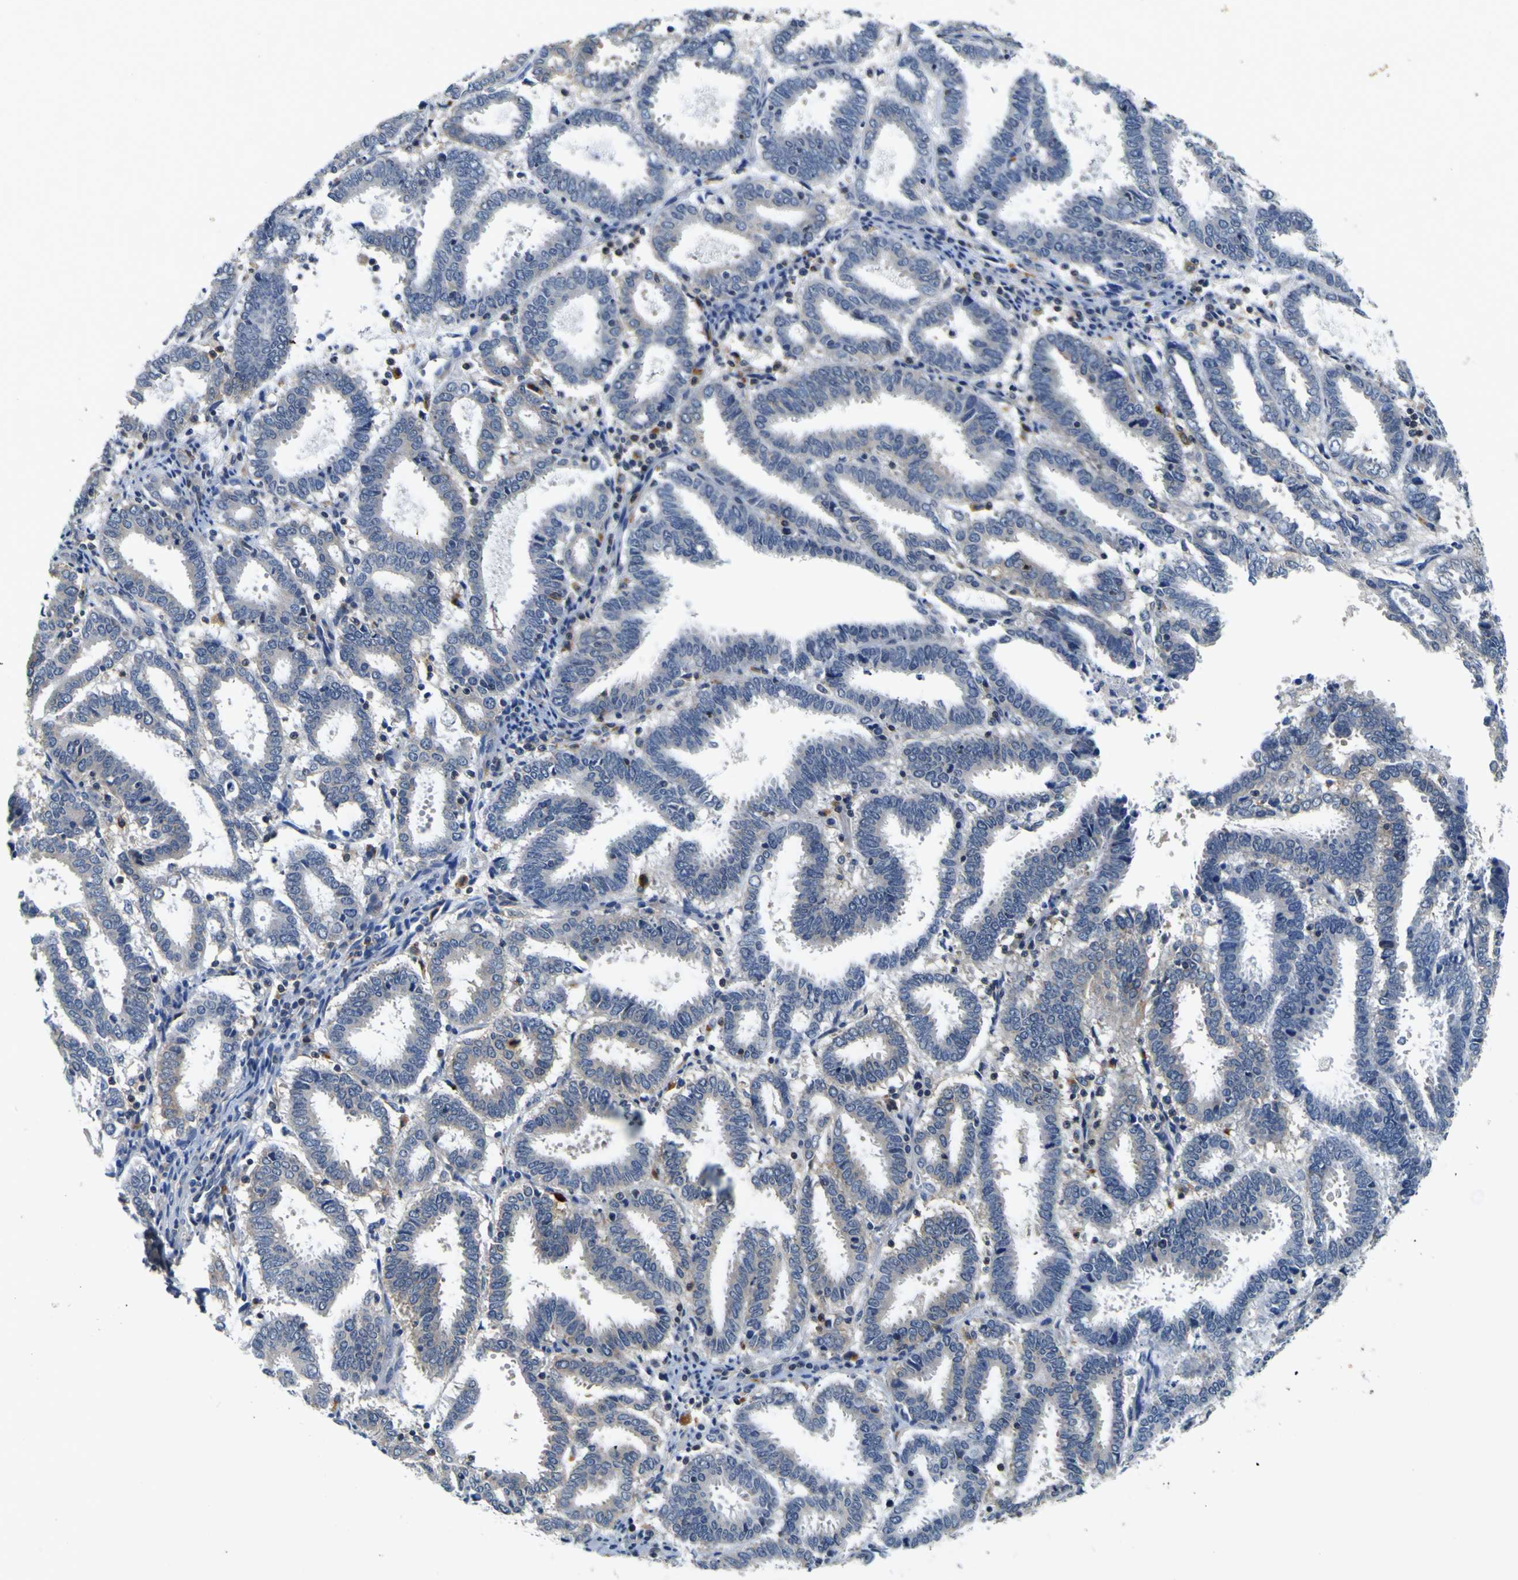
{"staining": {"intensity": "weak", "quantity": "<25%", "location": "cytoplasmic/membranous"}, "tissue": "endometrial cancer", "cell_type": "Tumor cells", "image_type": "cancer", "snomed": [{"axis": "morphology", "description": "Adenocarcinoma, NOS"}, {"axis": "topography", "description": "Uterus"}], "caption": "High magnification brightfield microscopy of endometrial cancer stained with DAB (brown) and counterstained with hematoxylin (blue): tumor cells show no significant expression.", "gene": "TNIK", "patient": {"sex": "female", "age": 83}}